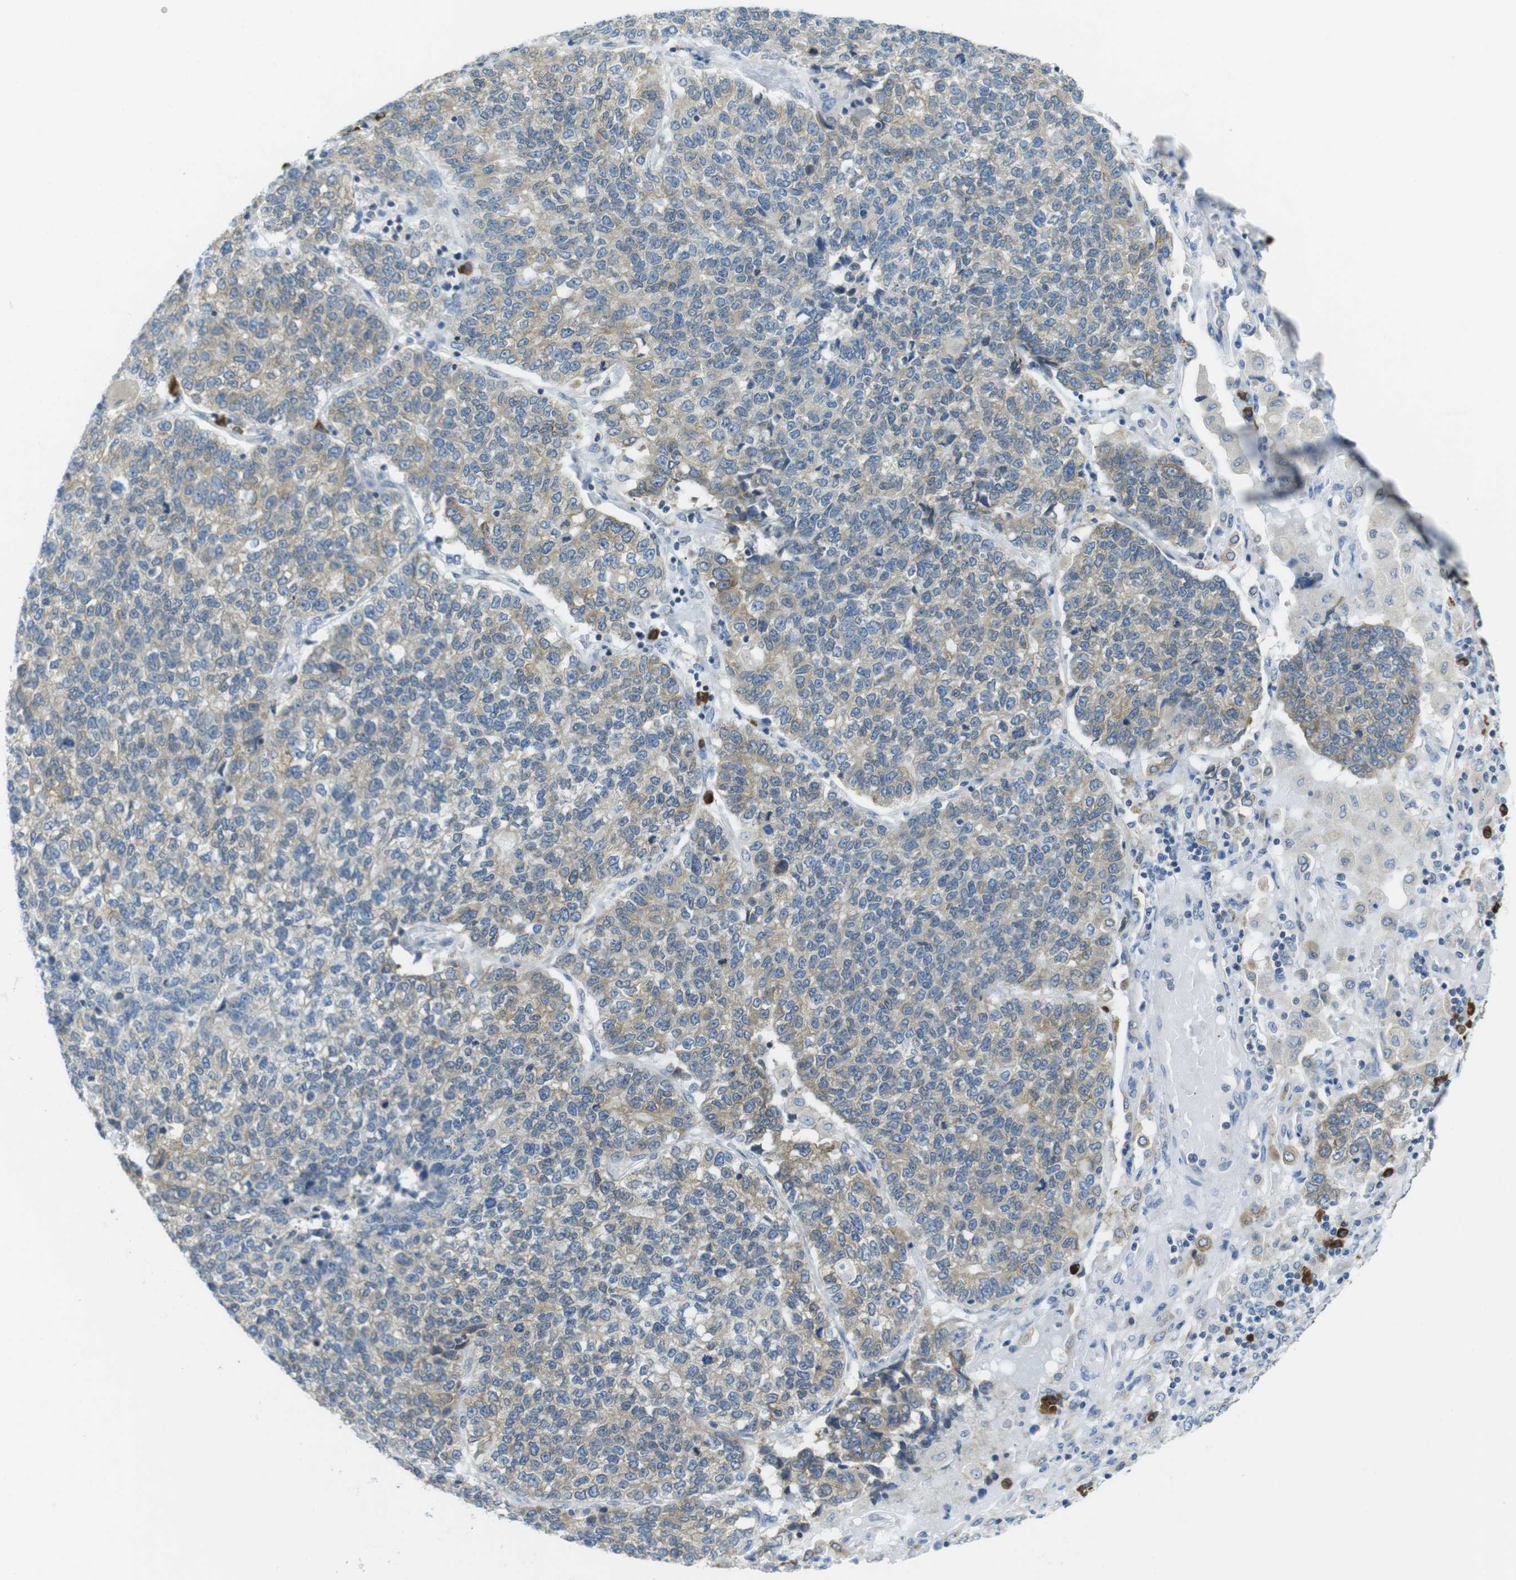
{"staining": {"intensity": "weak", "quantity": ">75%", "location": "cytoplasmic/membranous"}, "tissue": "lung cancer", "cell_type": "Tumor cells", "image_type": "cancer", "snomed": [{"axis": "morphology", "description": "Adenocarcinoma, NOS"}, {"axis": "topography", "description": "Lung"}], "caption": "Lung cancer (adenocarcinoma) stained with DAB immunohistochemistry demonstrates low levels of weak cytoplasmic/membranous staining in about >75% of tumor cells.", "gene": "CLPTM1L", "patient": {"sex": "male", "age": 49}}